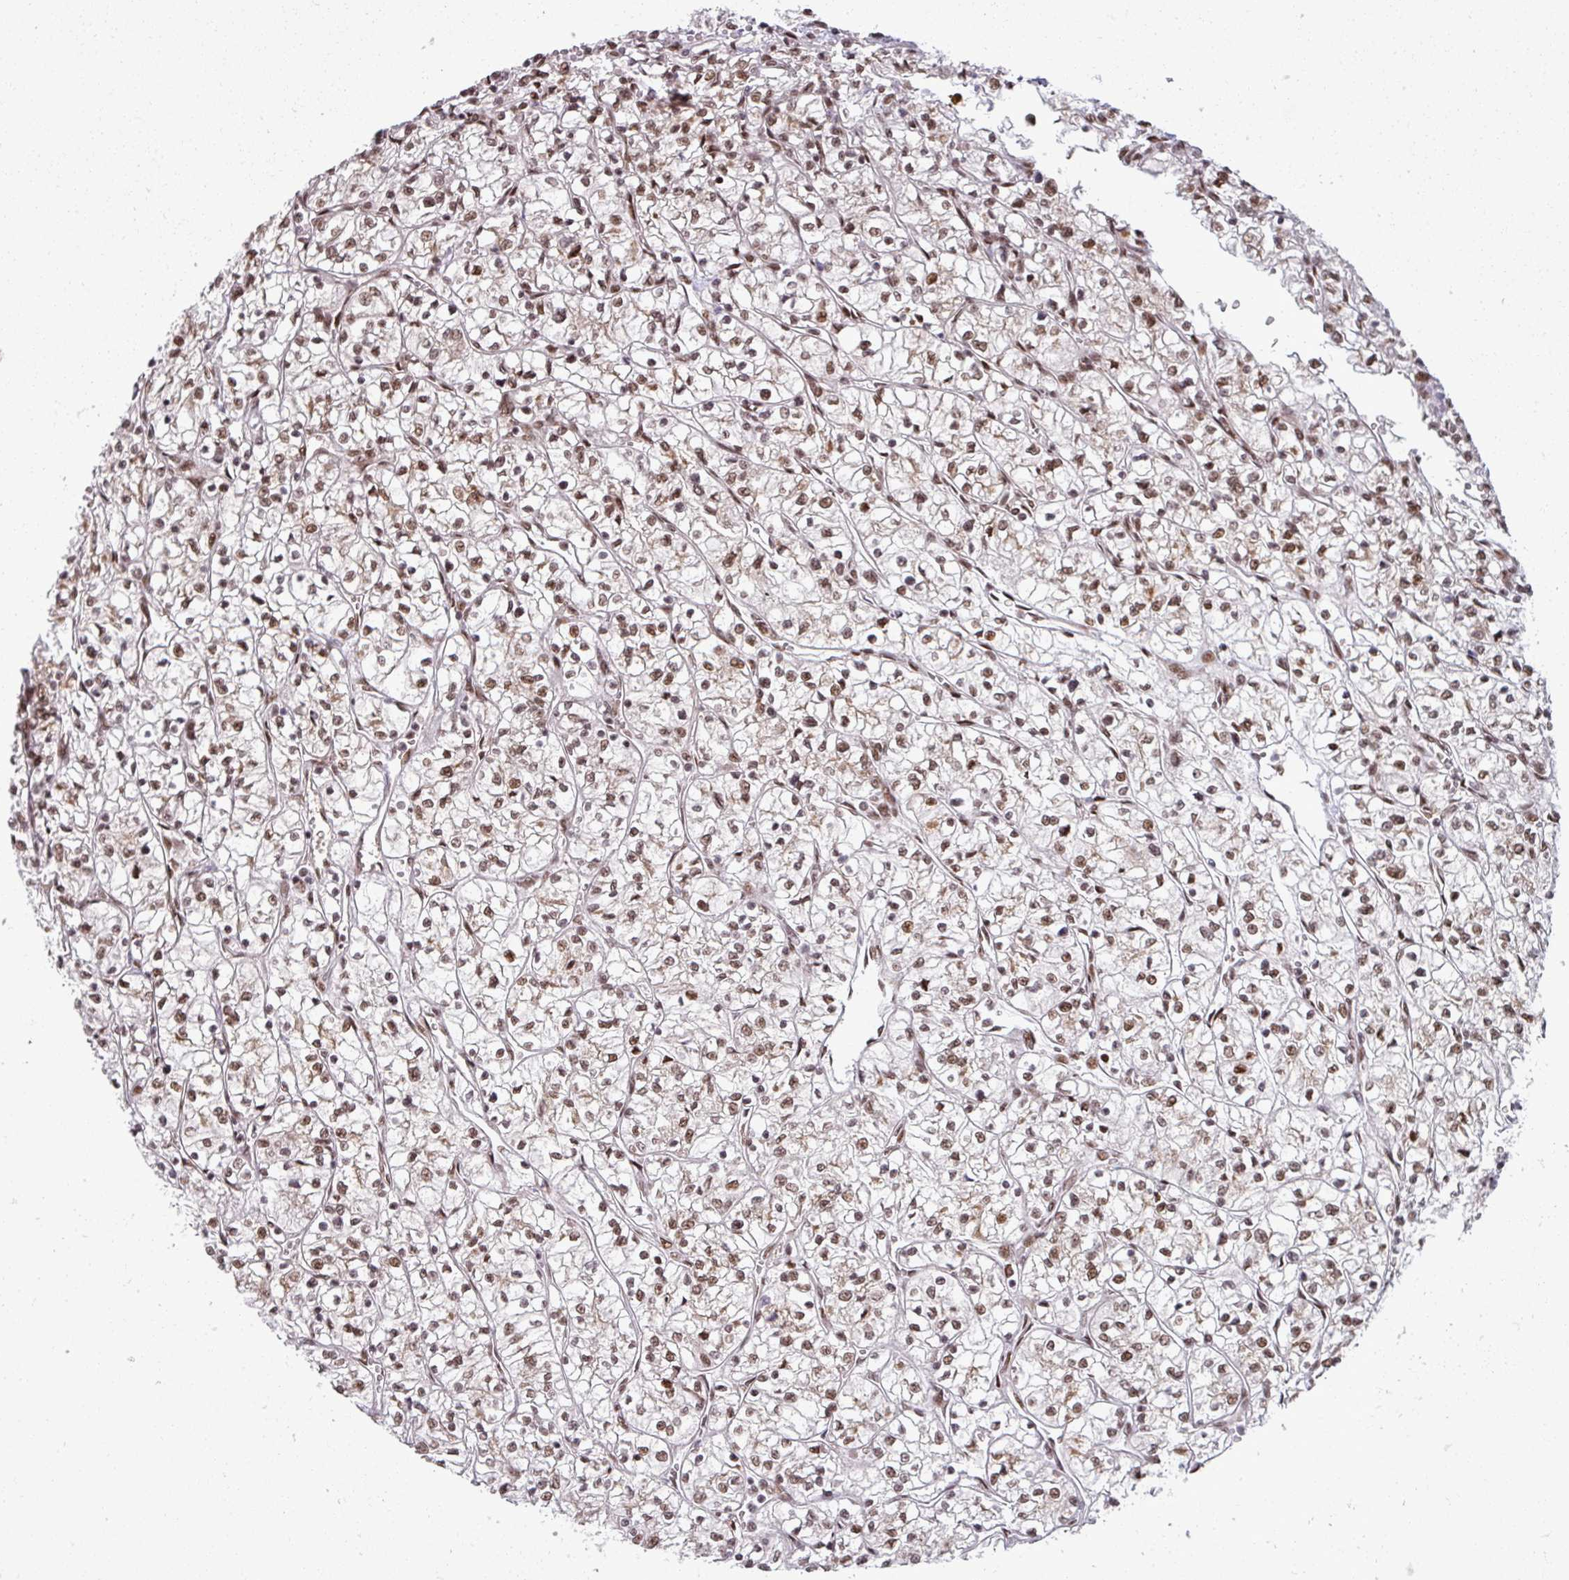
{"staining": {"intensity": "moderate", "quantity": ">75%", "location": "nuclear"}, "tissue": "renal cancer", "cell_type": "Tumor cells", "image_type": "cancer", "snomed": [{"axis": "morphology", "description": "Adenocarcinoma, NOS"}, {"axis": "topography", "description": "Kidney"}], "caption": "Approximately >75% of tumor cells in adenocarcinoma (renal) reveal moderate nuclear protein staining as visualized by brown immunohistochemical staining.", "gene": "PTPN20", "patient": {"sex": "female", "age": 64}}